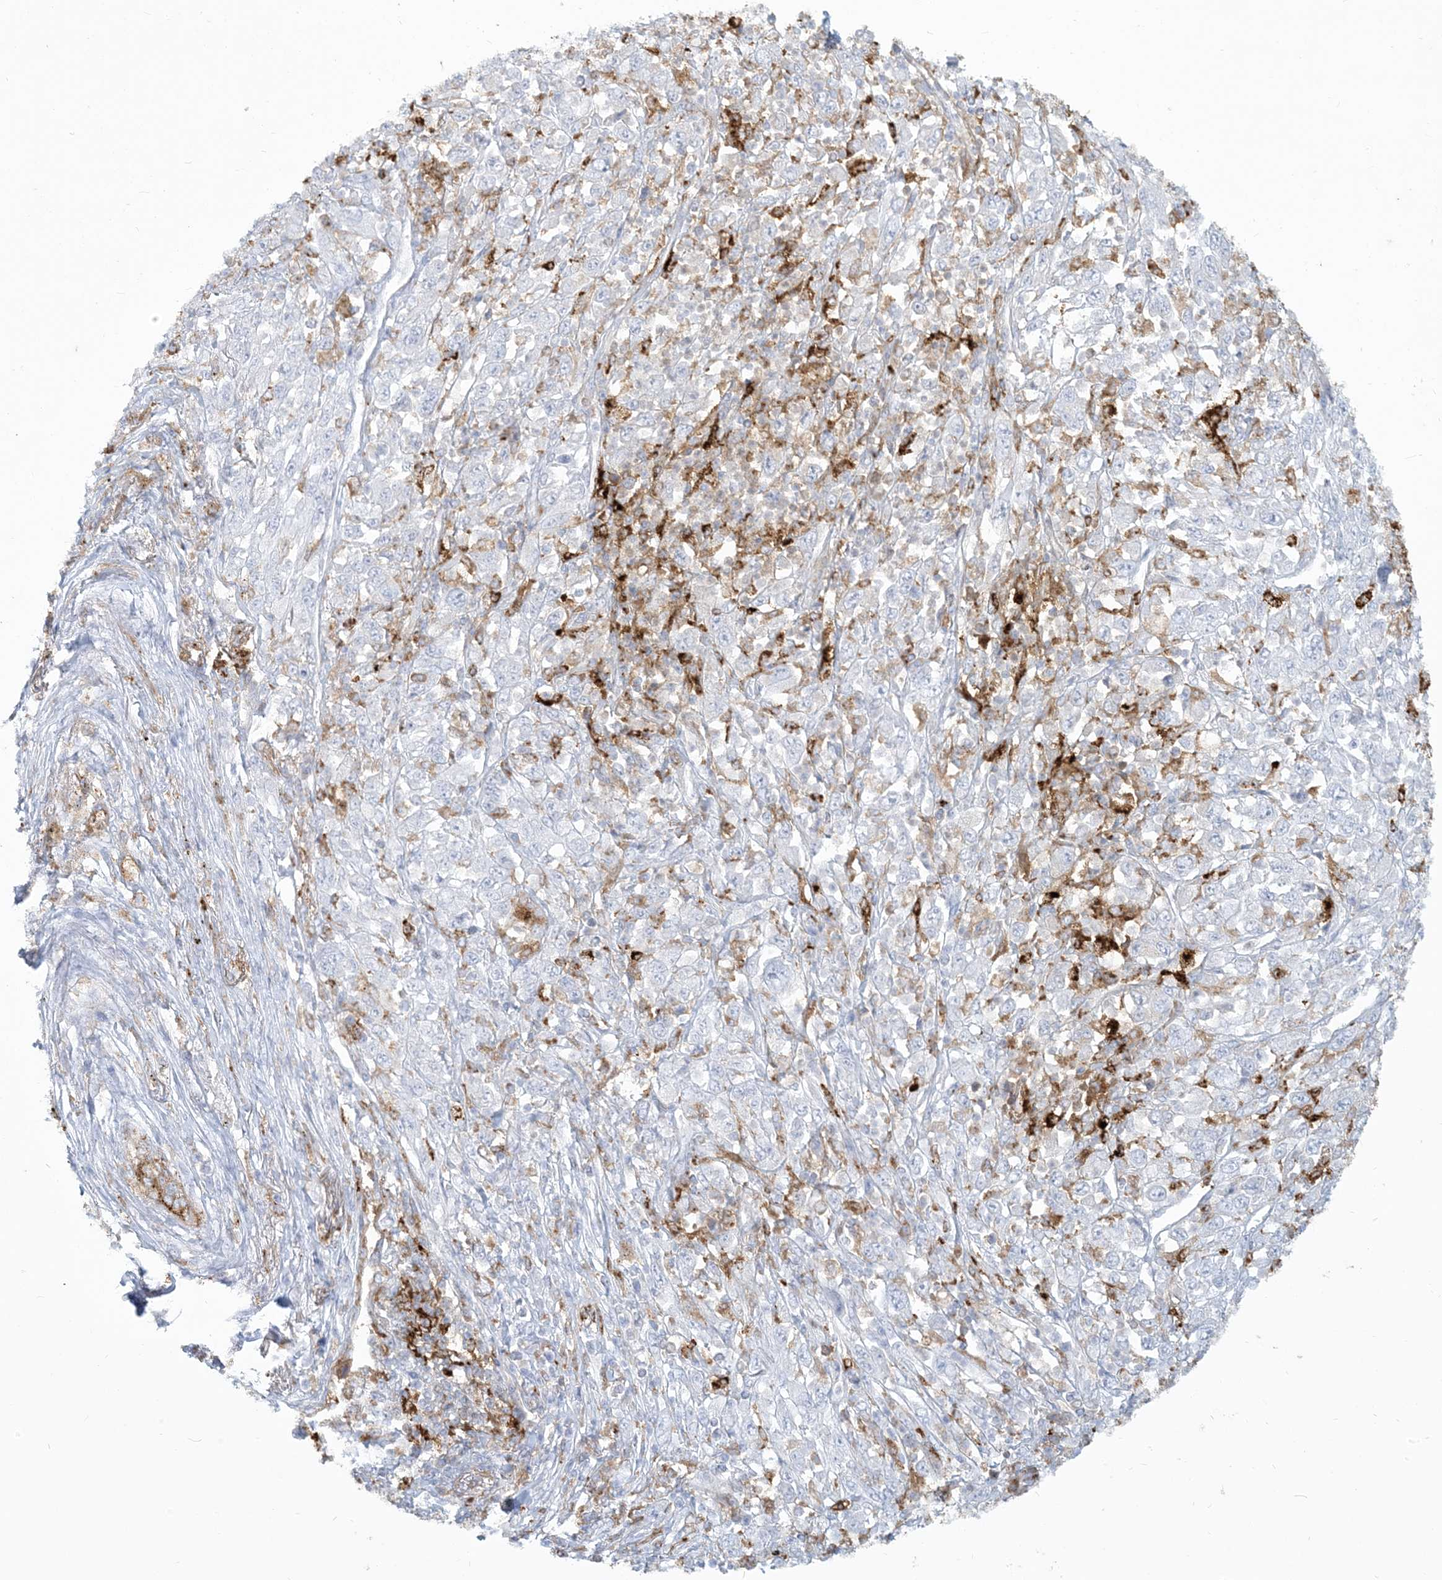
{"staining": {"intensity": "negative", "quantity": "none", "location": "none"}, "tissue": "melanoma", "cell_type": "Tumor cells", "image_type": "cancer", "snomed": [{"axis": "morphology", "description": "Malignant melanoma, Metastatic site"}, {"axis": "topography", "description": "Skin"}], "caption": "The histopathology image displays no staining of tumor cells in malignant melanoma (metastatic site).", "gene": "HLA-DRB1", "patient": {"sex": "female", "age": 56}}